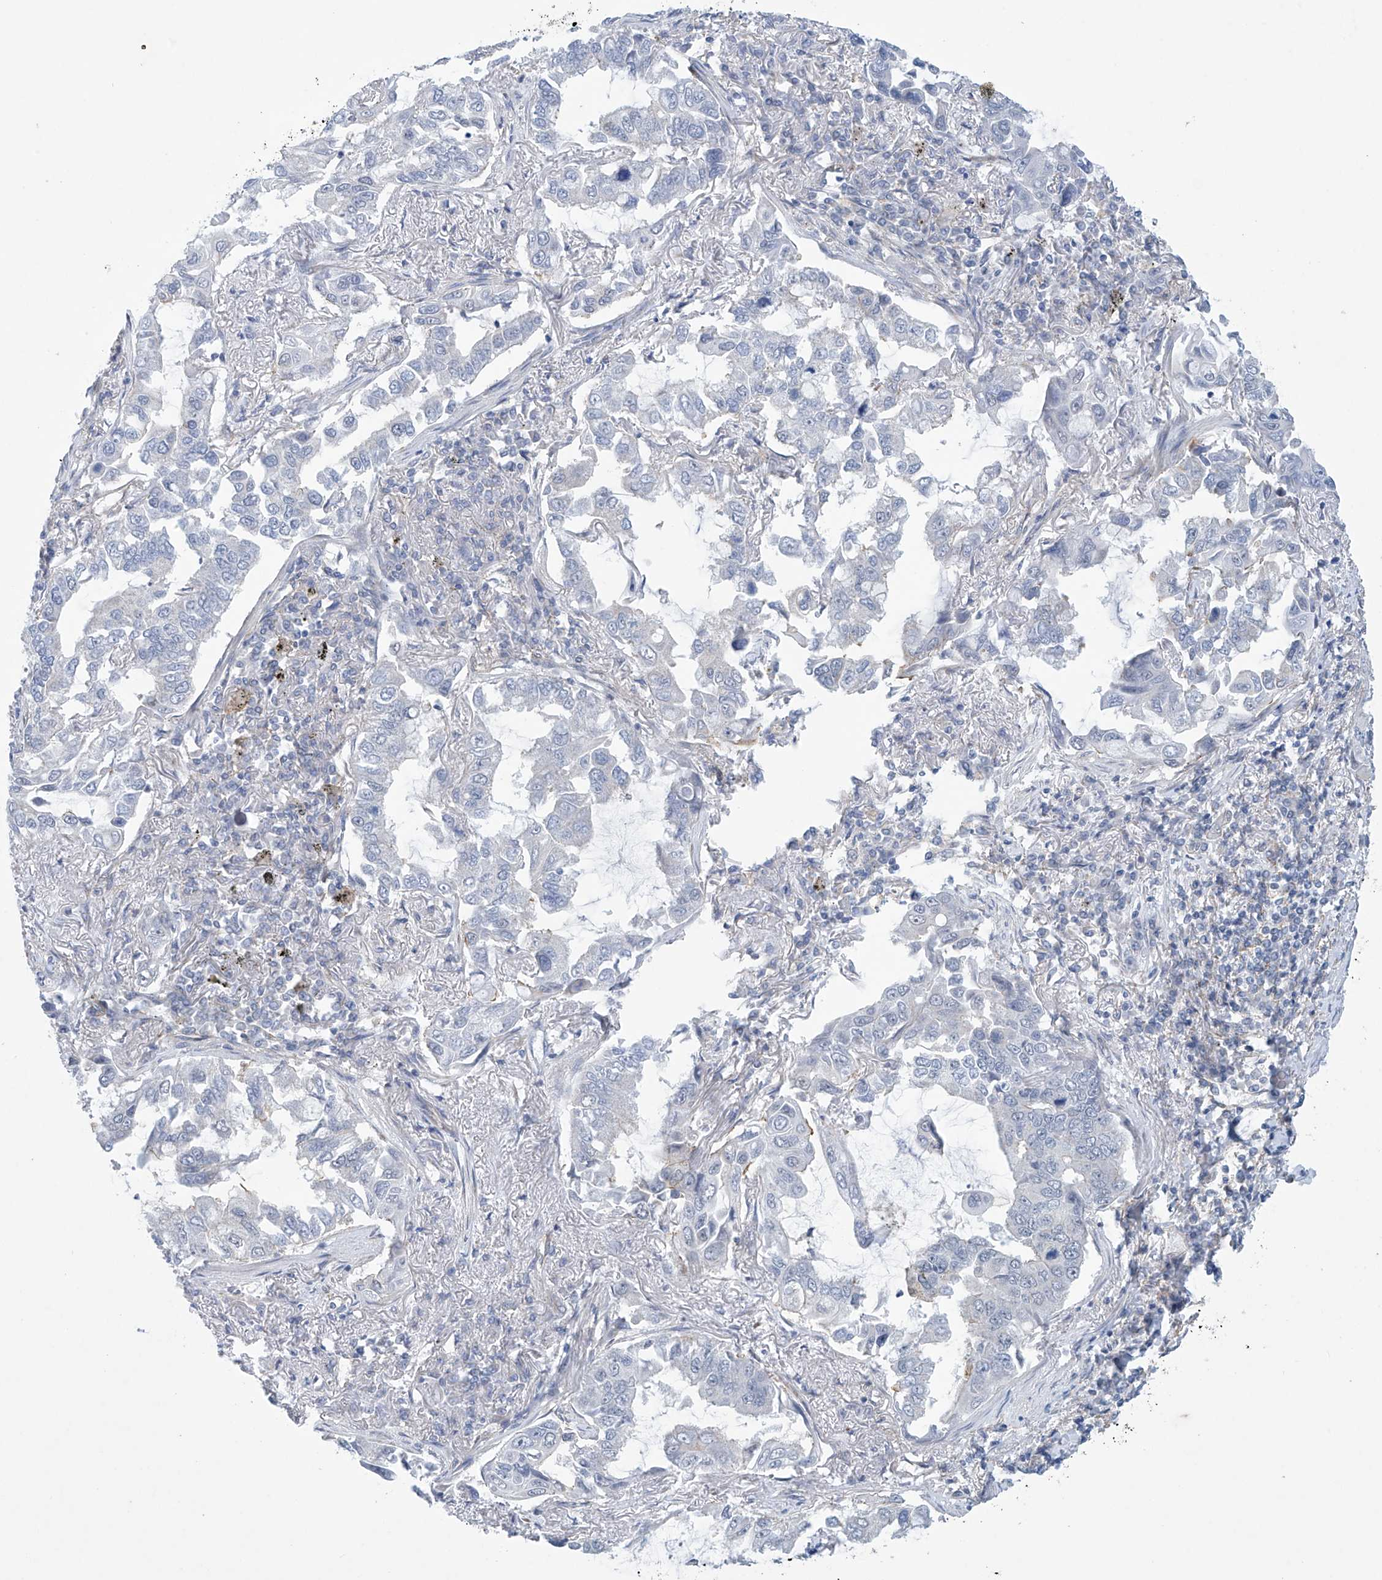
{"staining": {"intensity": "negative", "quantity": "none", "location": "none"}, "tissue": "lung cancer", "cell_type": "Tumor cells", "image_type": "cancer", "snomed": [{"axis": "morphology", "description": "Adenocarcinoma, NOS"}, {"axis": "topography", "description": "Lung"}], "caption": "Immunohistochemistry of human lung cancer (adenocarcinoma) exhibits no expression in tumor cells.", "gene": "ABHD13", "patient": {"sex": "male", "age": 64}}